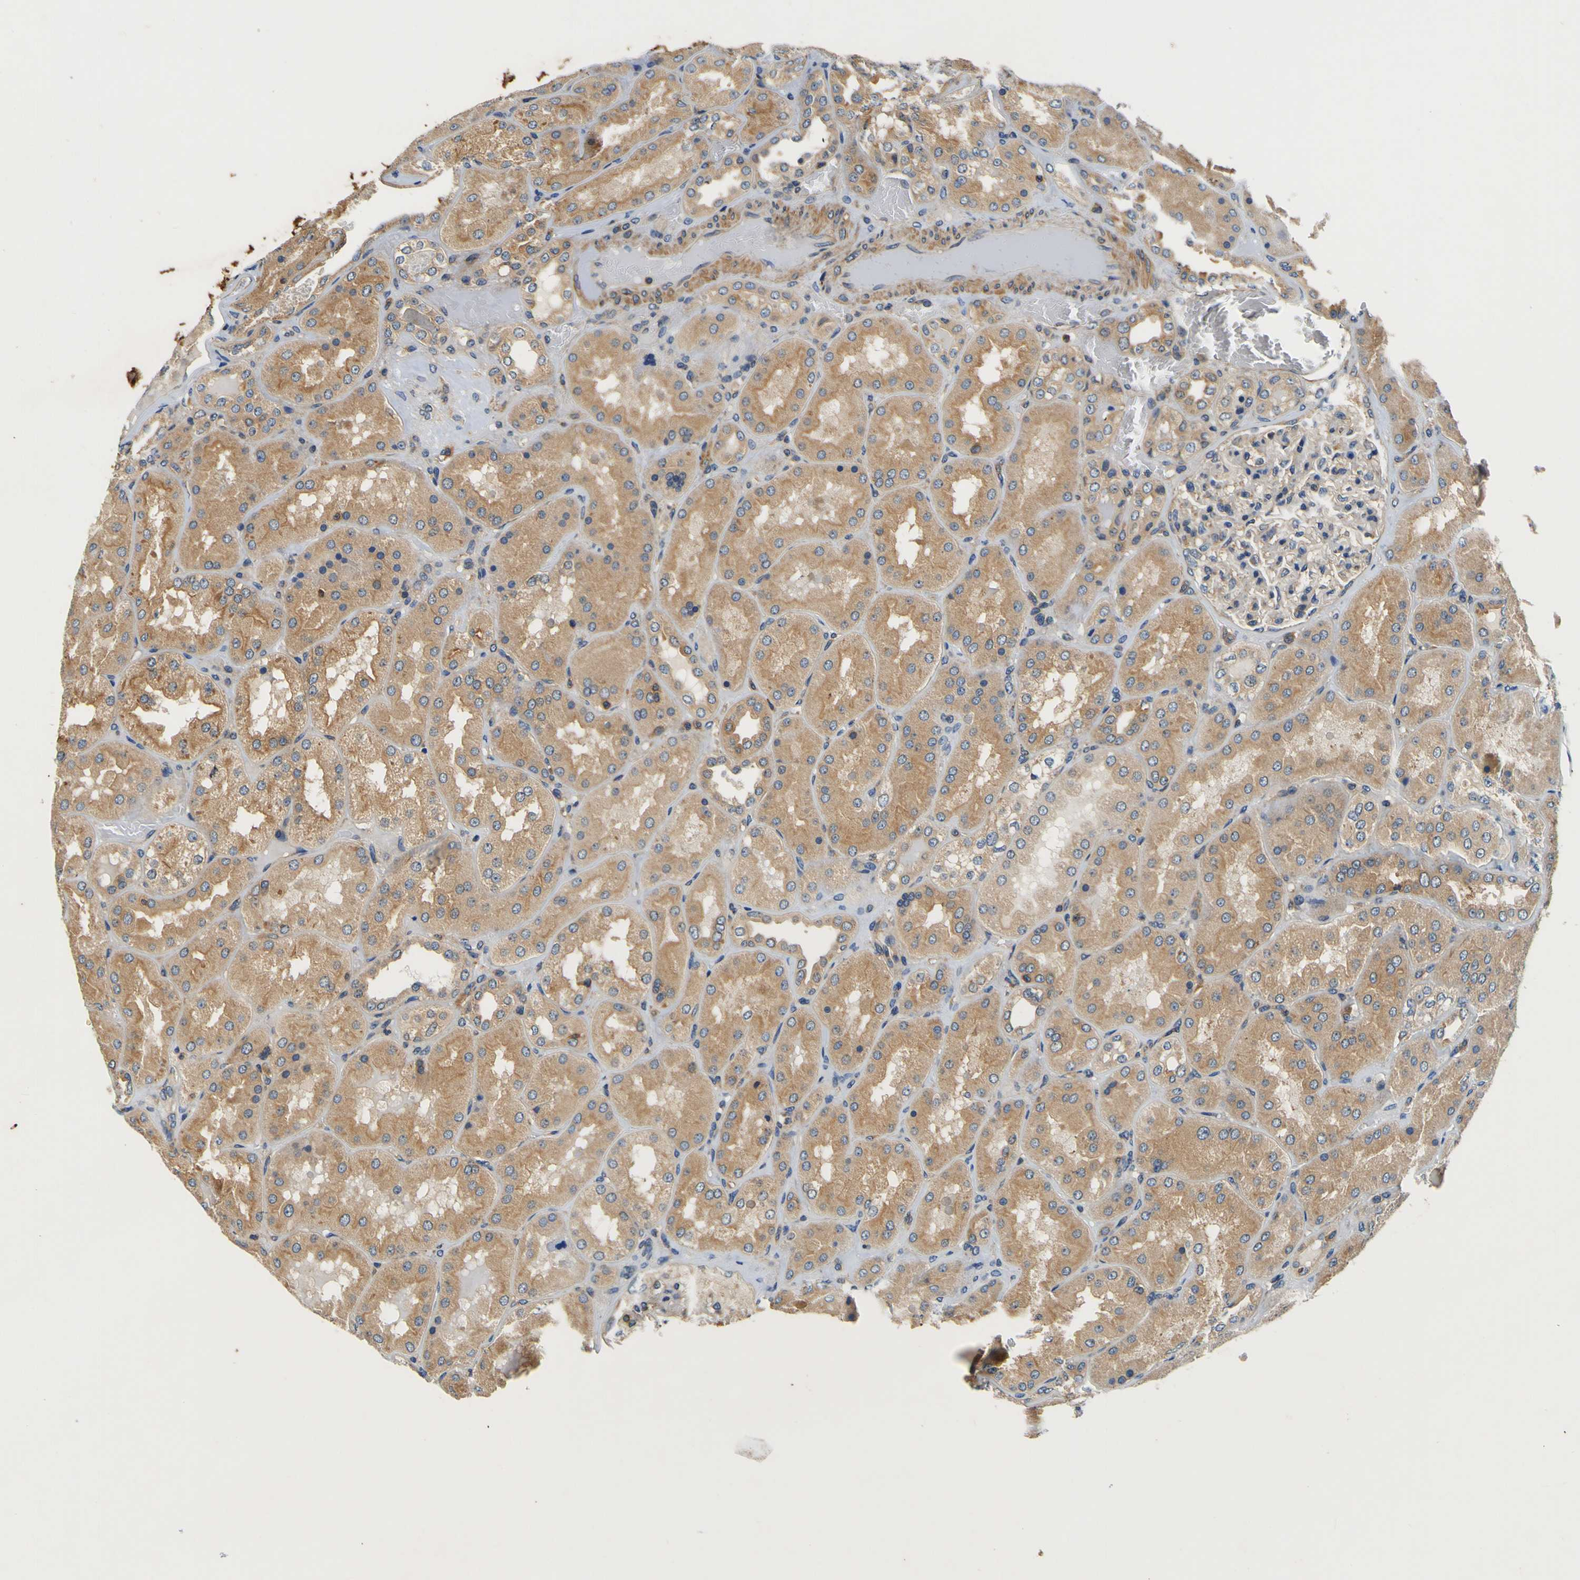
{"staining": {"intensity": "moderate", "quantity": "<25%", "location": "cytoplasmic/membranous"}, "tissue": "kidney", "cell_type": "Cells in glomeruli", "image_type": "normal", "snomed": [{"axis": "morphology", "description": "Normal tissue, NOS"}, {"axis": "topography", "description": "Kidney"}], "caption": "A histopathology image of human kidney stained for a protein demonstrates moderate cytoplasmic/membranous brown staining in cells in glomeruli. (Stains: DAB (3,3'-diaminobenzidine) in brown, nuclei in blue, Microscopy: brightfield microscopy at high magnification).", "gene": "CNR2", "patient": {"sex": "female", "age": 56}}